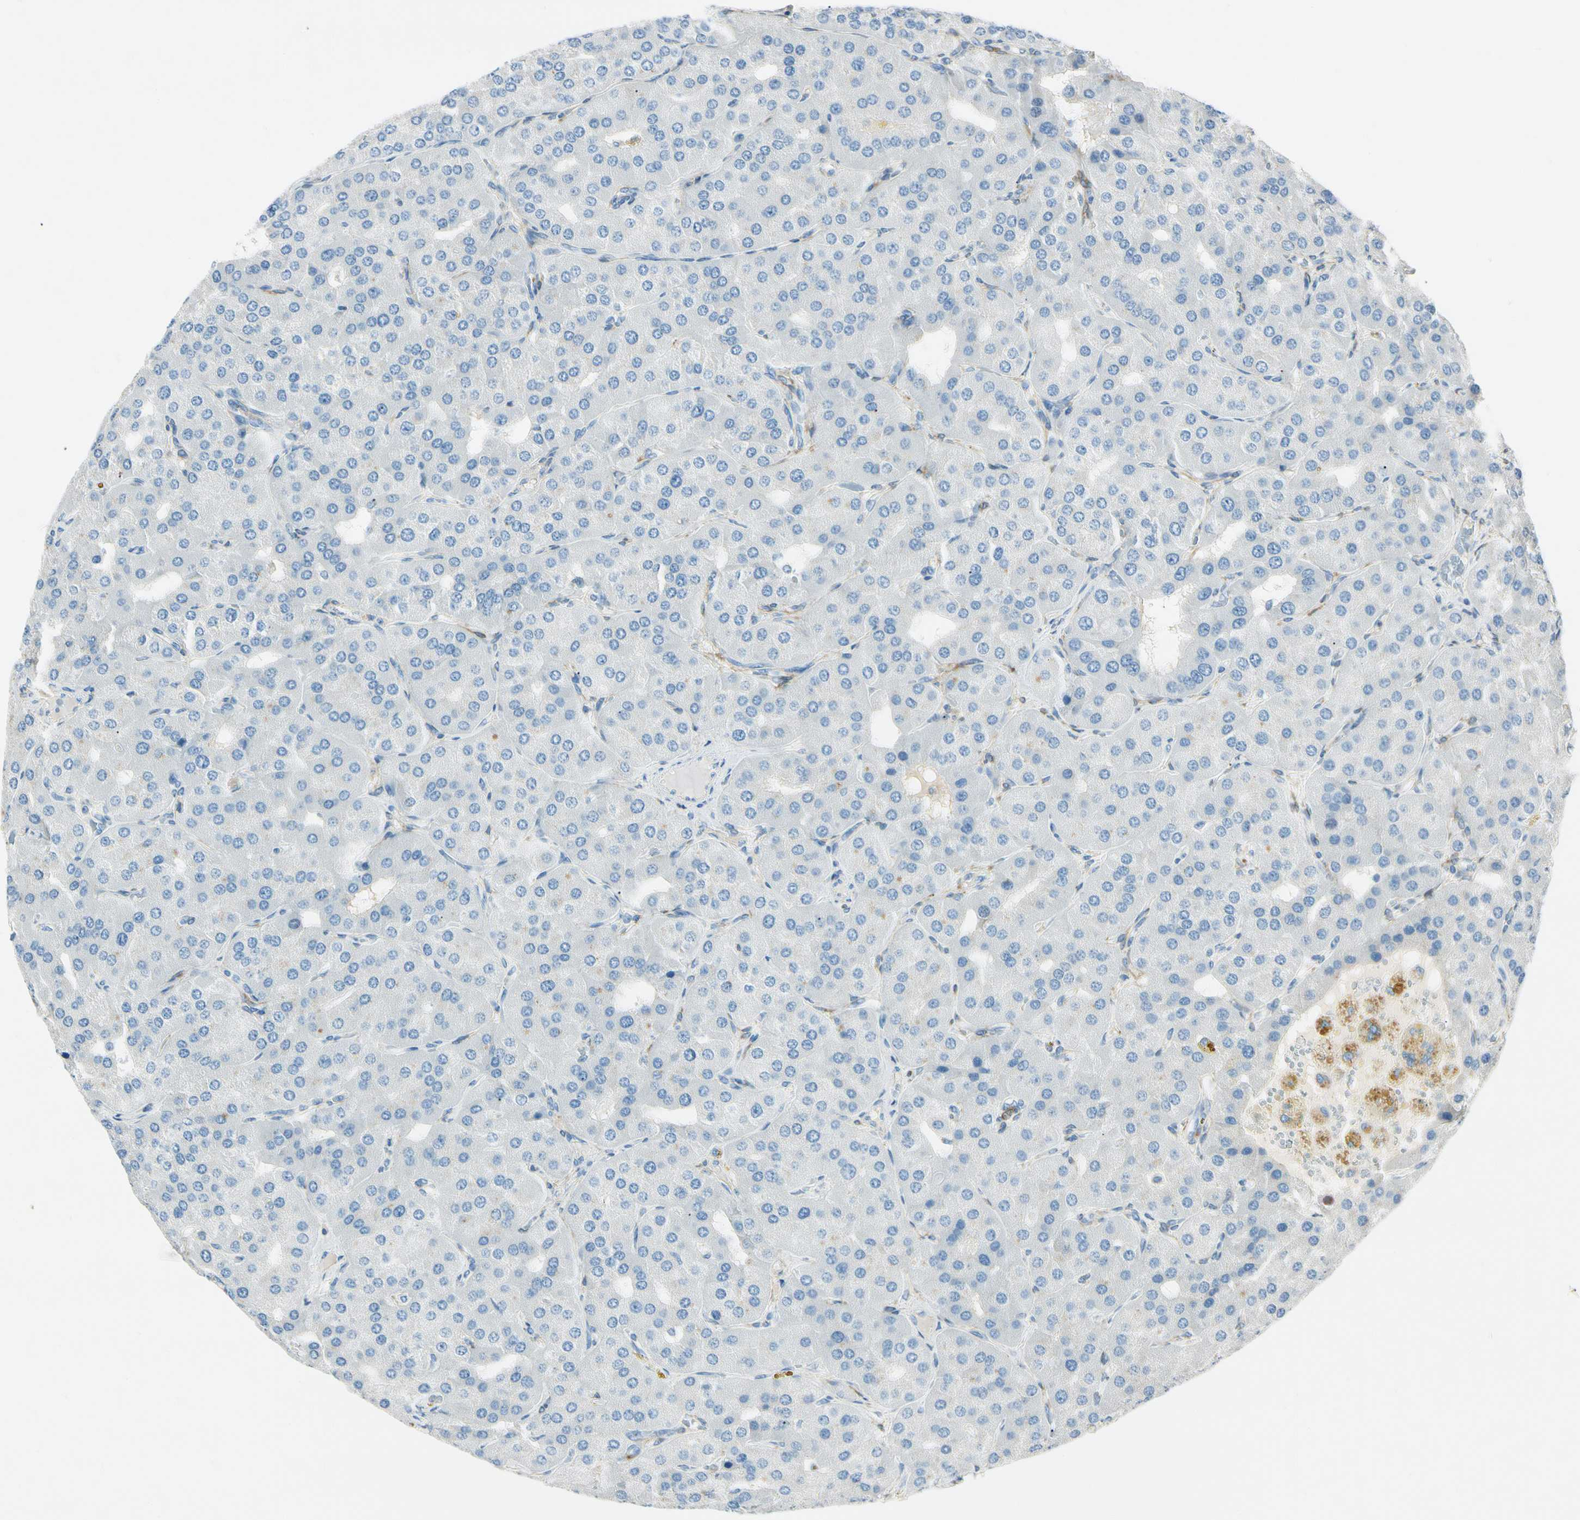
{"staining": {"intensity": "negative", "quantity": "none", "location": "none"}, "tissue": "parathyroid gland", "cell_type": "Glandular cells", "image_type": "normal", "snomed": [{"axis": "morphology", "description": "Normal tissue, NOS"}, {"axis": "morphology", "description": "Adenoma, NOS"}, {"axis": "topography", "description": "Parathyroid gland"}], "caption": "Image shows no protein positivity in glandular cells of benign parathyroid gland. The staining is performed using DAB (3,3'-diaminobenzidine) brown chromogen with nuclei counter-stained in using hematoxylin.", "gene": "AMPH", "patient": {"sex": "female", "age": 86}}